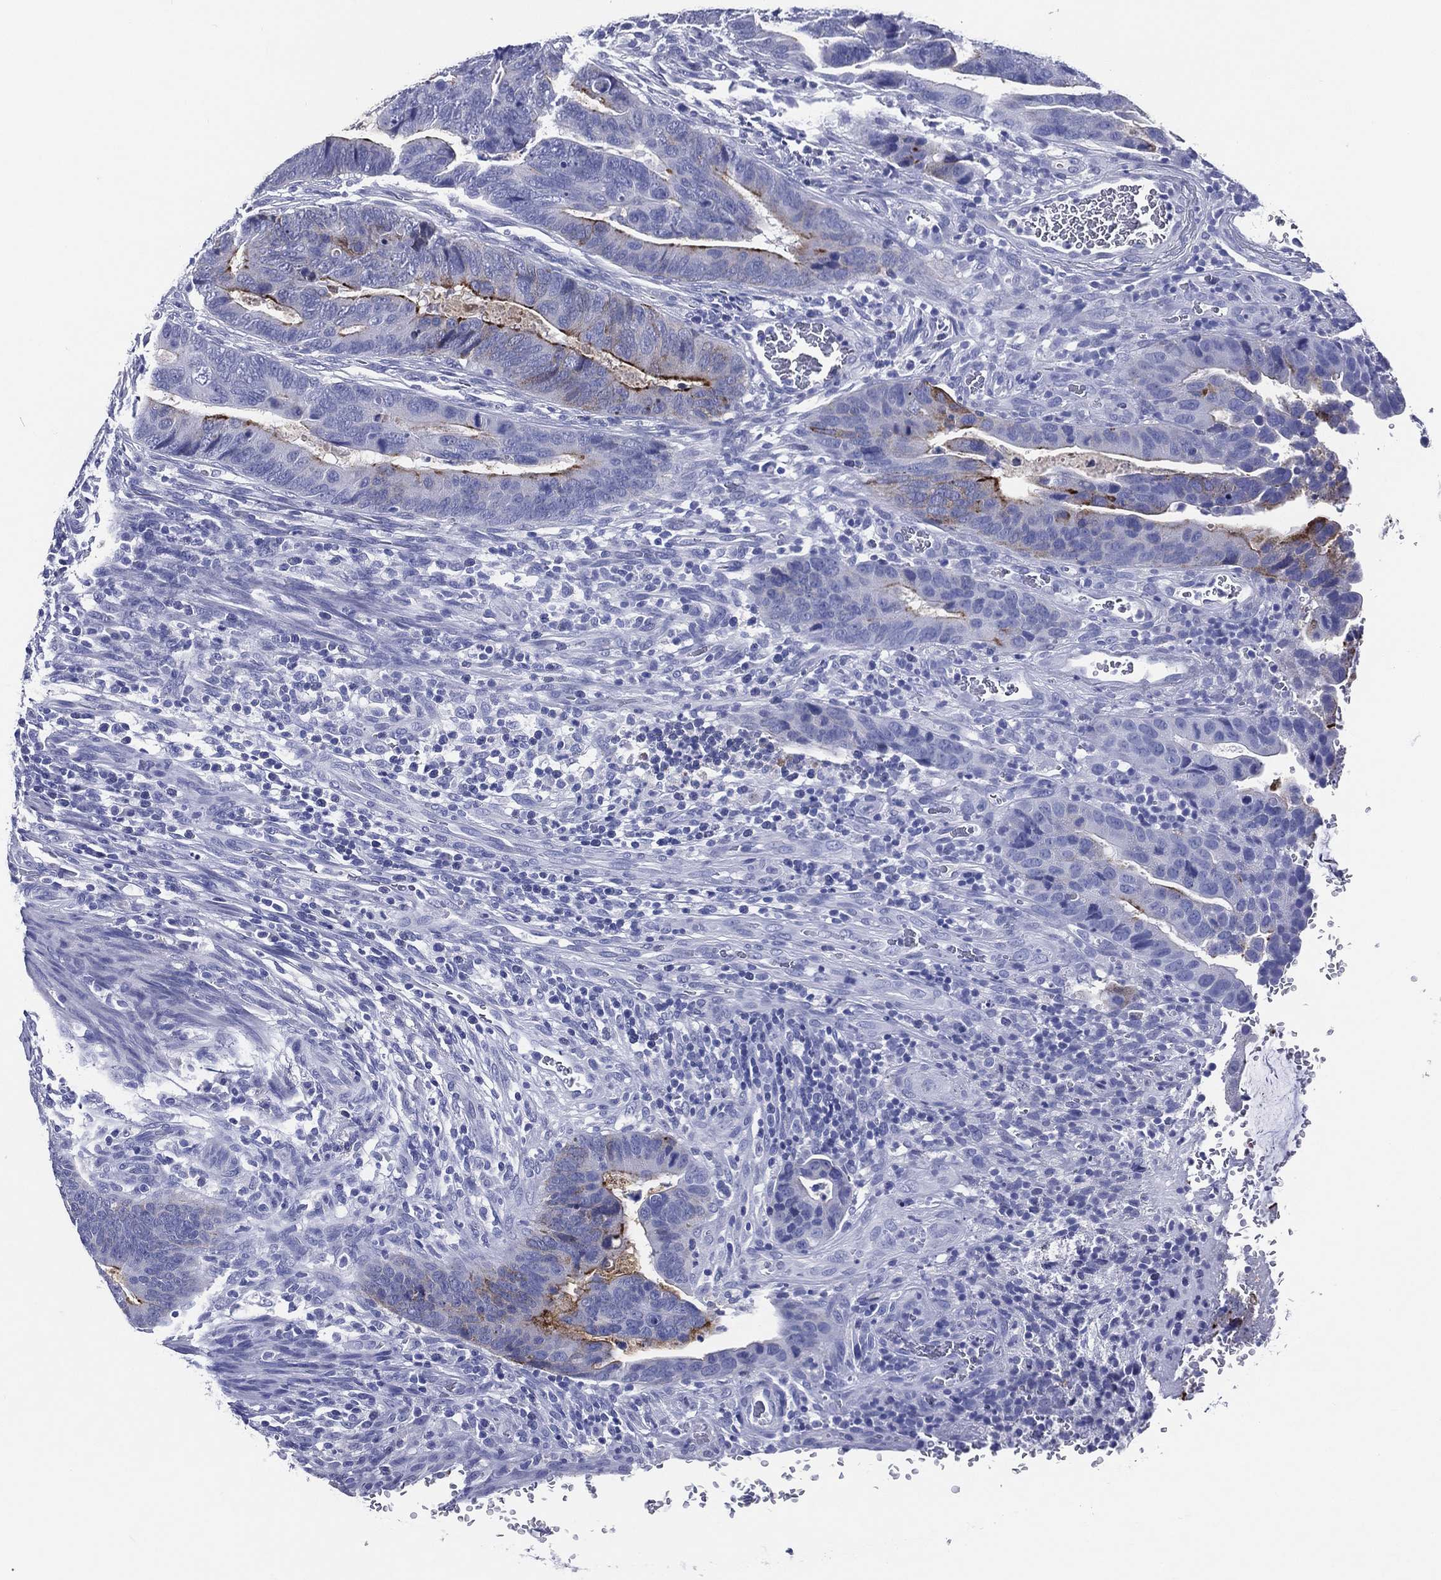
{"staining": {"intensity": "strong", "quantity": "<25%", "location": "cytoplasmic/membranous"}, "tissue": "colorectal cancer", "cell_type": "Tumor cells", "image_type": "cancer", "snomed": [{"axis": "morphology", "description": "Adenocarcinoma, NOS"}, {"axis": "topography", "description": "Colon"}], "caption": "This histopathology image demonstrates immunohistochemistry staining of human colorectal cancer, with medium strong cytoplasmic/membranous staining in about <25% of tumor cells.", "gene": "ACE2", "patient": {"sex": "female", "age": 56}}